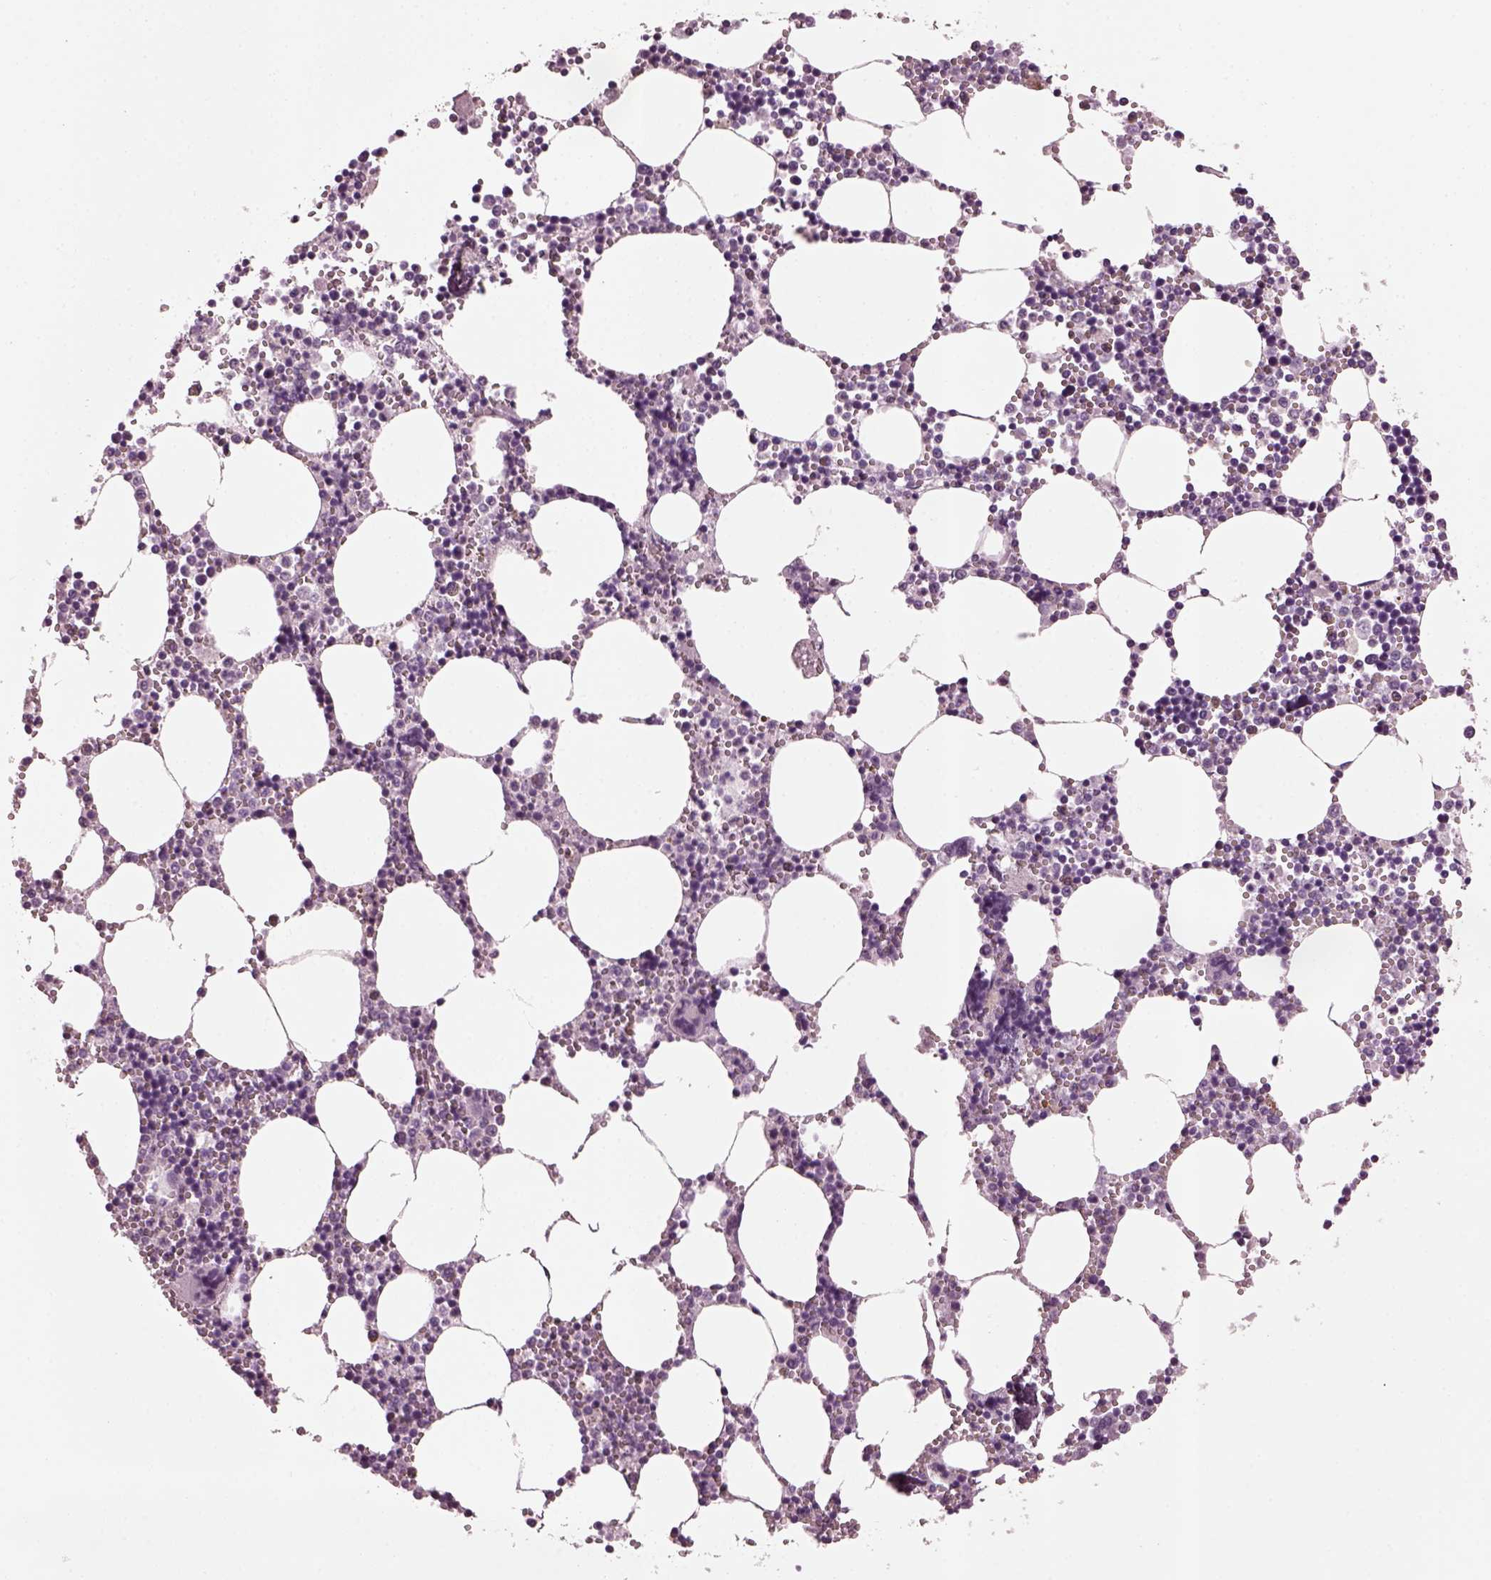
{"staining": {"intensity": "negative", "quantity": "none", "location": "none"}, "tissue": "bone marrow", "cell_type": "Hematopoietic cells", "image_type": "normal", "snomed": [{"axis": "morphology", "description": "Normal tissue, NOS"}, {"axis": "topography", "description": "Bone marrow"}], "caption": "Hematopoietic cells show no significant protein expression in unremarkable bone marrow.", "gene": "SLC6A17", "patient": {"sex": "male", "age": 54}}